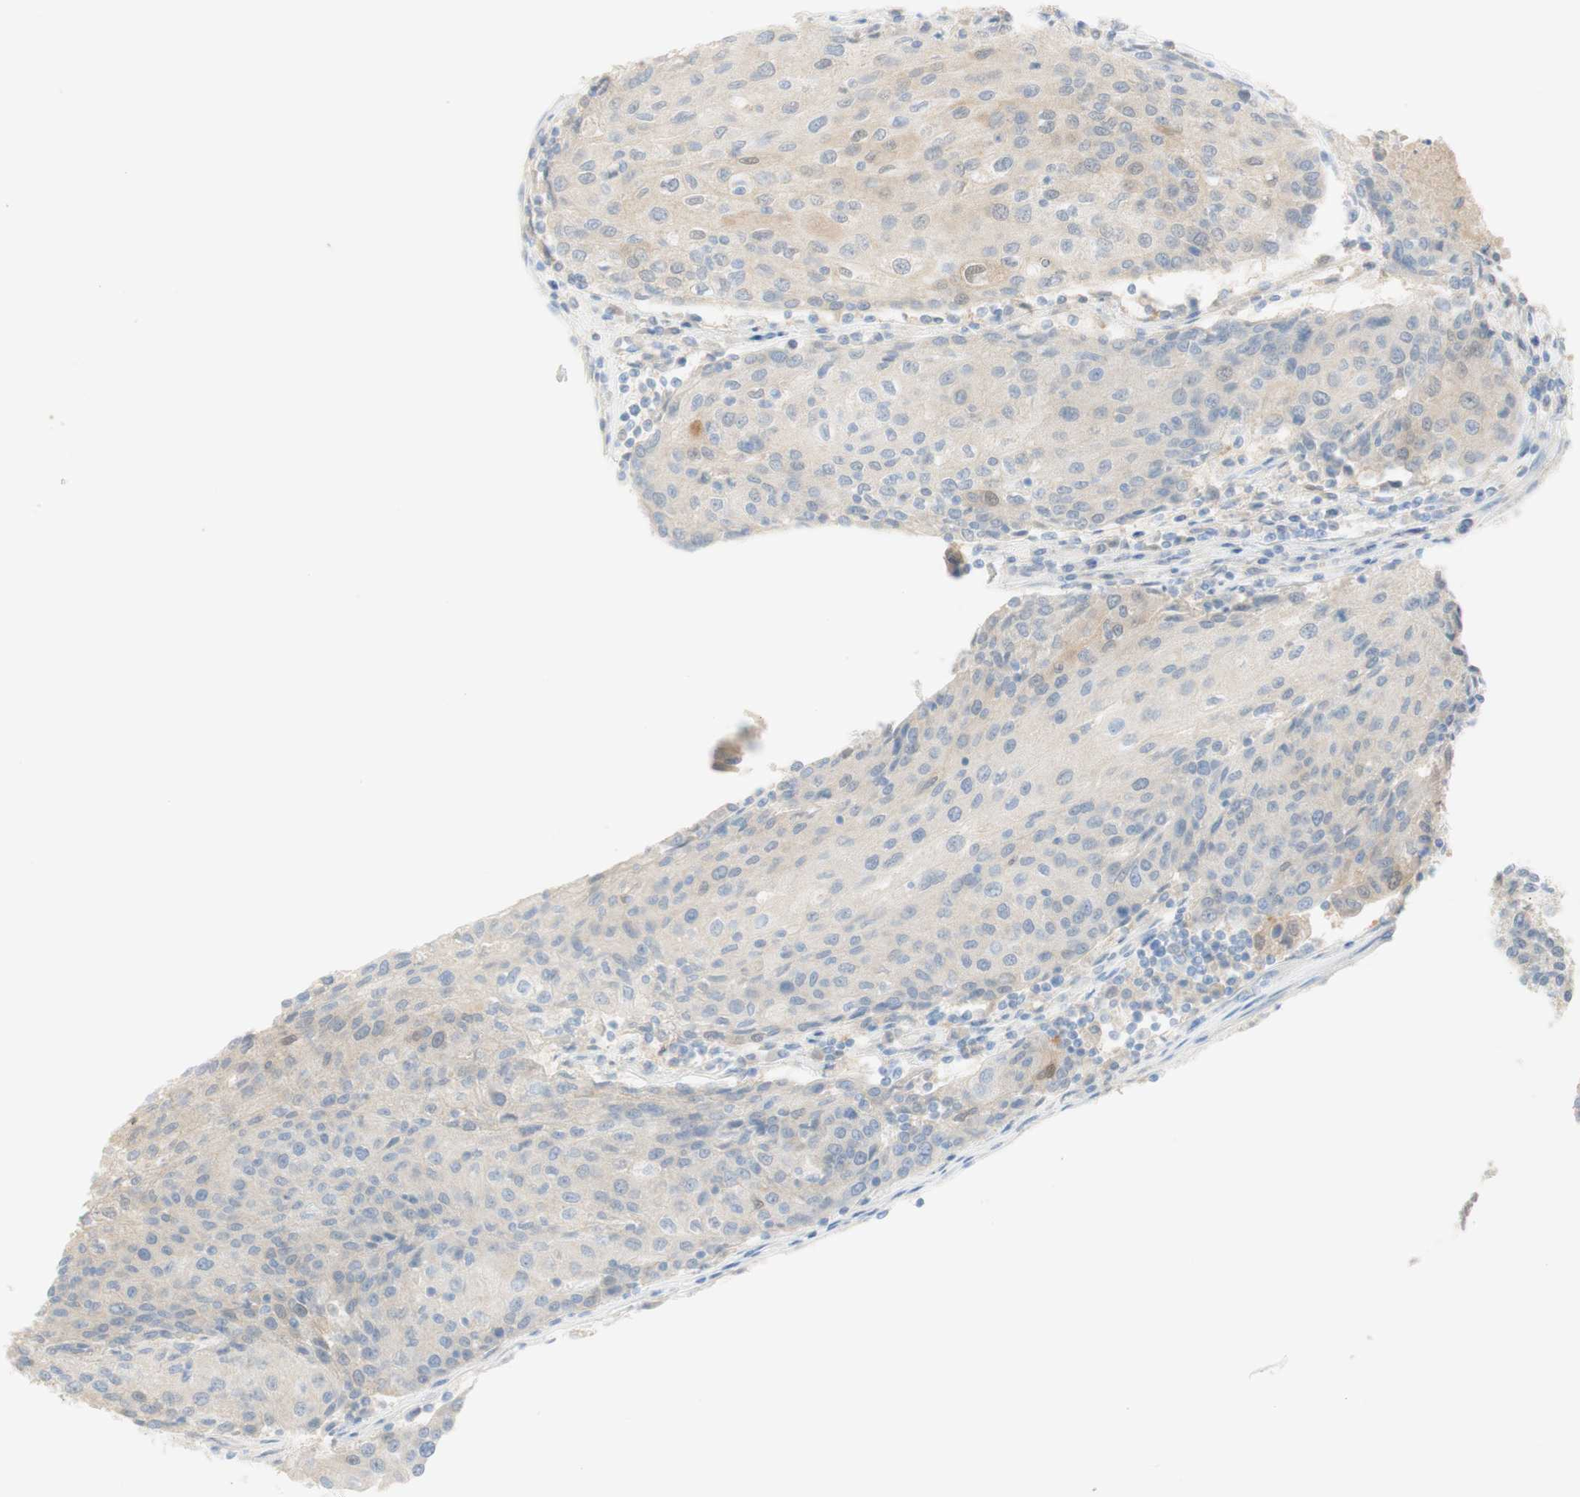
{"staining": {"intensity": "negative", "quantity": "none", "location": "none"}, "tissue": "urothelial cancer", "cell_type": "Tumor cells", "image_type": "cancer", "snomed": [{"axis": "morphology", "description": "Urothelial carcinoma, High grade"}, {"axis": "topography", "description": "Urinary bladder"}], "caption": "Tumor cells show no significant protein positivity in high-grade urothelial carcinoma.", "gene": "SELENBP1", "patient": {"sex": "female", "age": 85}}